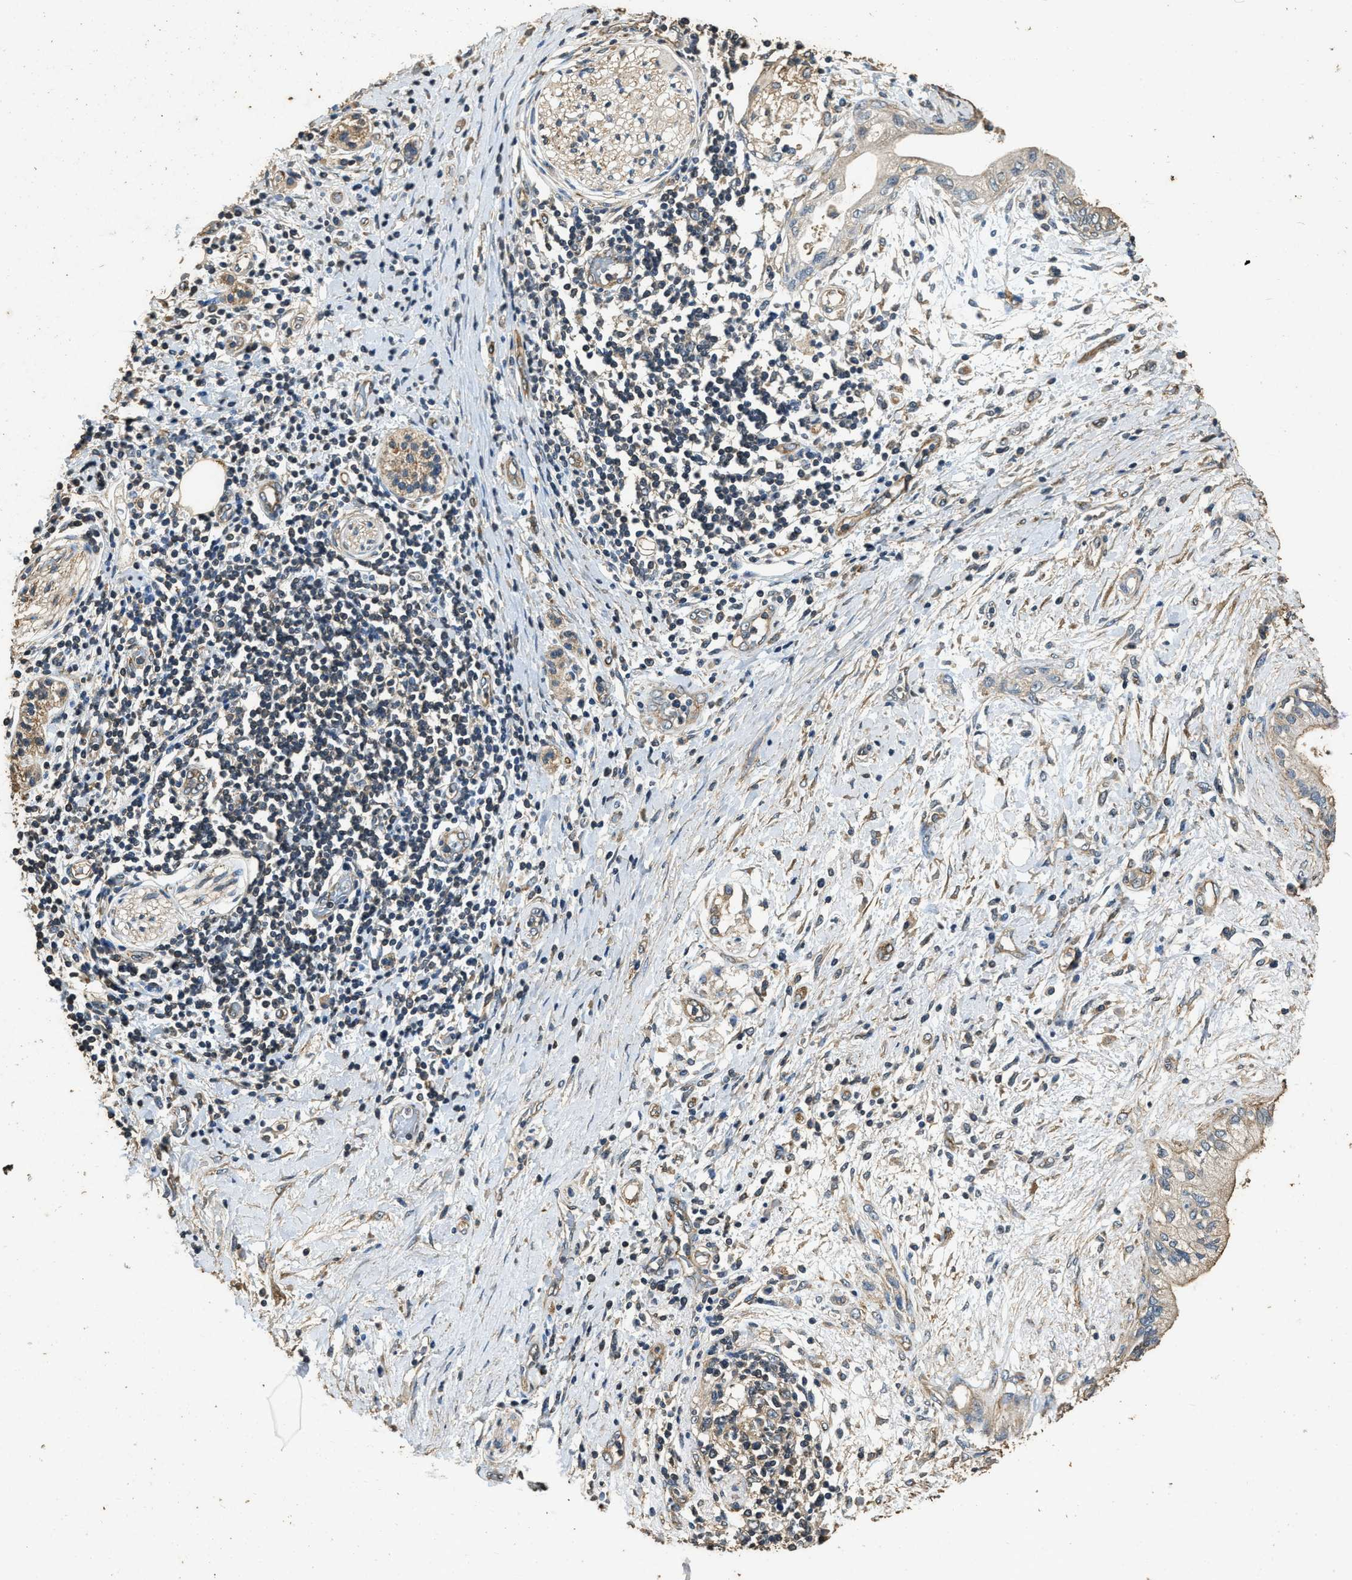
{"staining": {"intensity": "weak", "quantity": "<25%", "location": "cytoplasmic/membranous"}, "tissue": "pancreatic cancer", "cell_type": "Tumor cells", "image_type": "cancer", "snomed": [{"axis": "morphology", "description": "Adenocarcinoma, NOS"}, {"axis": "topography", "description": "Pancreas"}], "caption": "The immunohistochemistry image has no significant staining in tumor cells of adenocarcinoma (pancreatic) tissue.", "gene": "MIB1", "patient": {"sex": "female", "age": 60}}